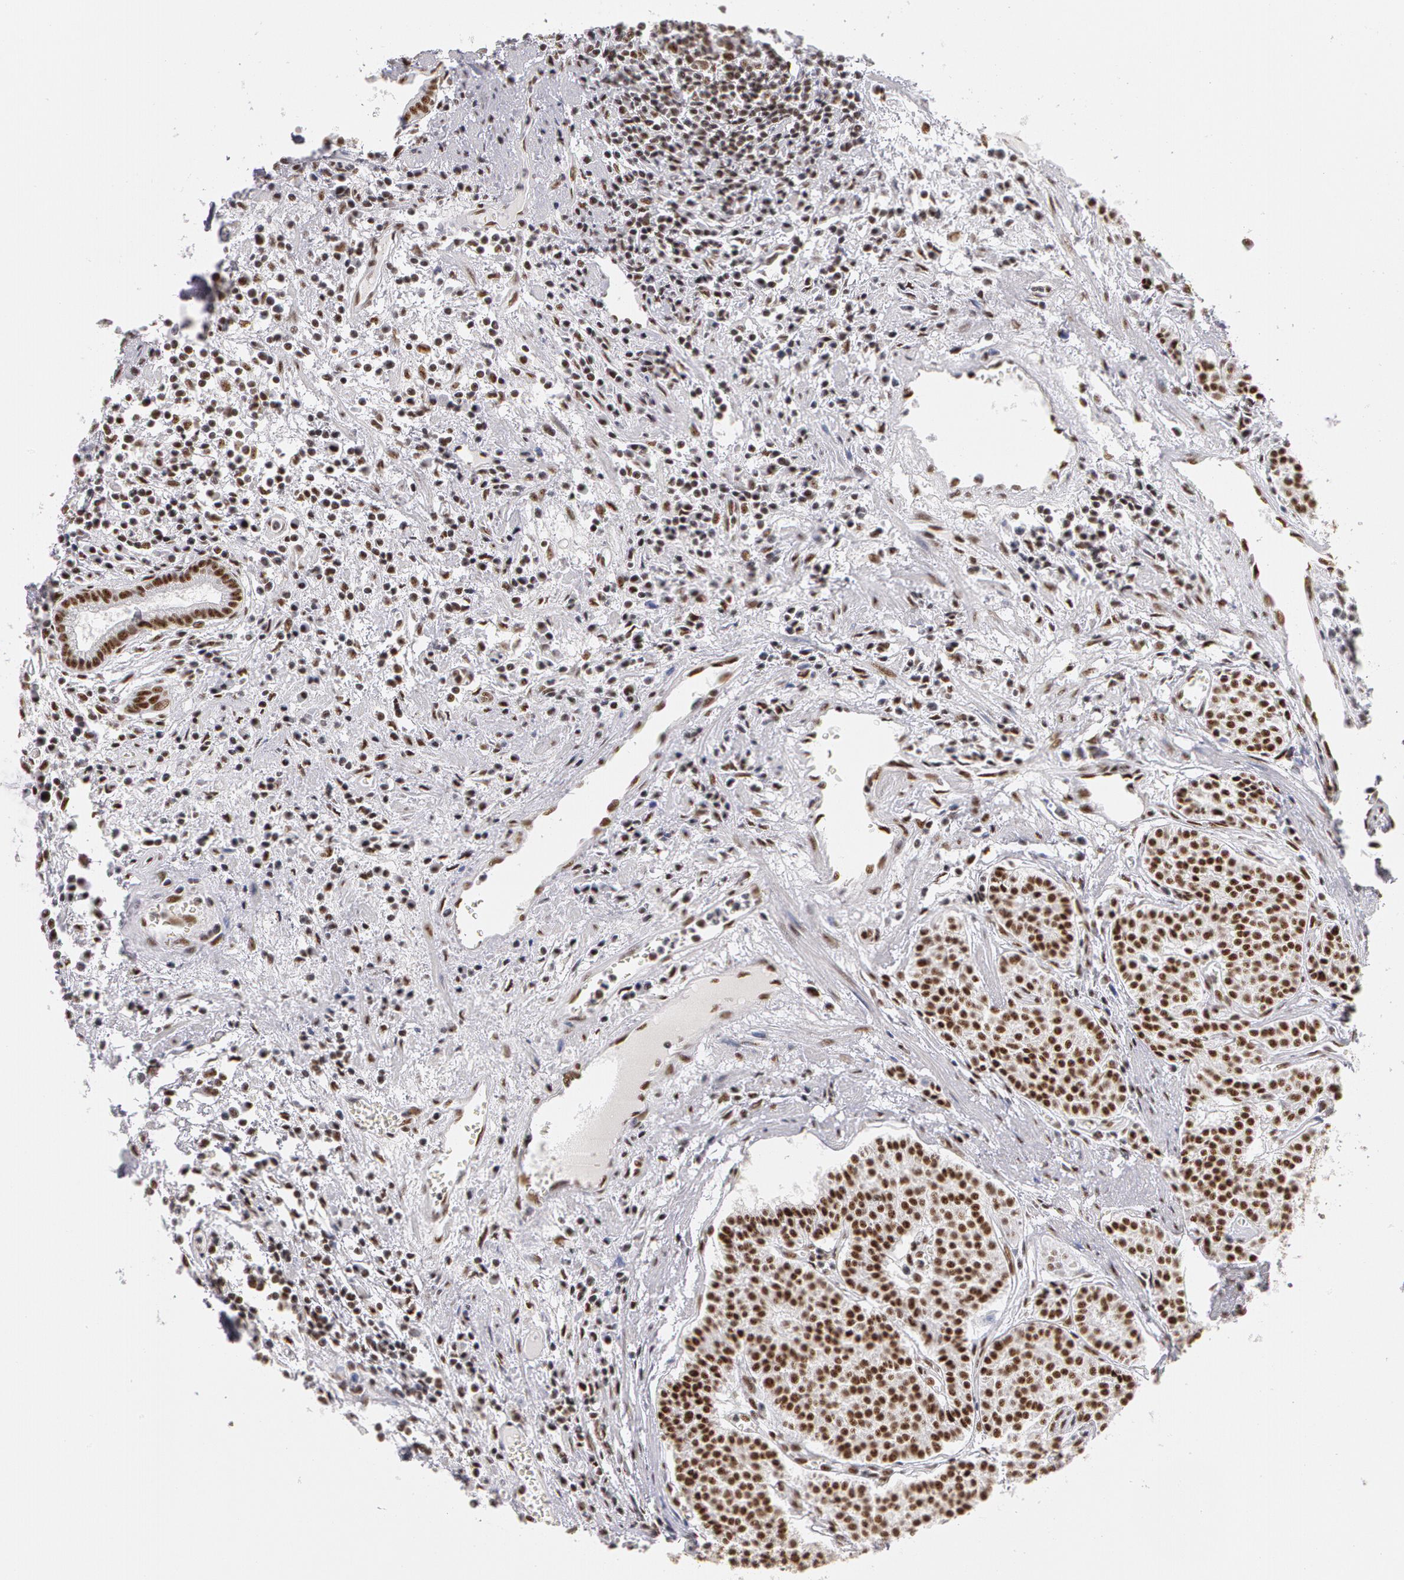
{"staining": {"intensity": "moderate", "quantity": ">75%", "location": "nuclear"}, "tissue": "carcinoid", "cell_type": "Tumor cells", "image_type": "cancer", "snomed": [{"axis": "morphology", "description": "Carcinoid, malignant, NOS"}, {"axis": "topography", "description": "Stomach"}], "caption": "Carcinoid was stained to show a protein in brown. There is medium levels of moderate nuclear expression in about >75% of tumor cells. The protein of interest is stained brown, and the nuclei are stained in blue (DAB IHC with brightfield microscopy, high magnification).", "gene": "PNN", "patient": {"sex": "female", "age": 76}}